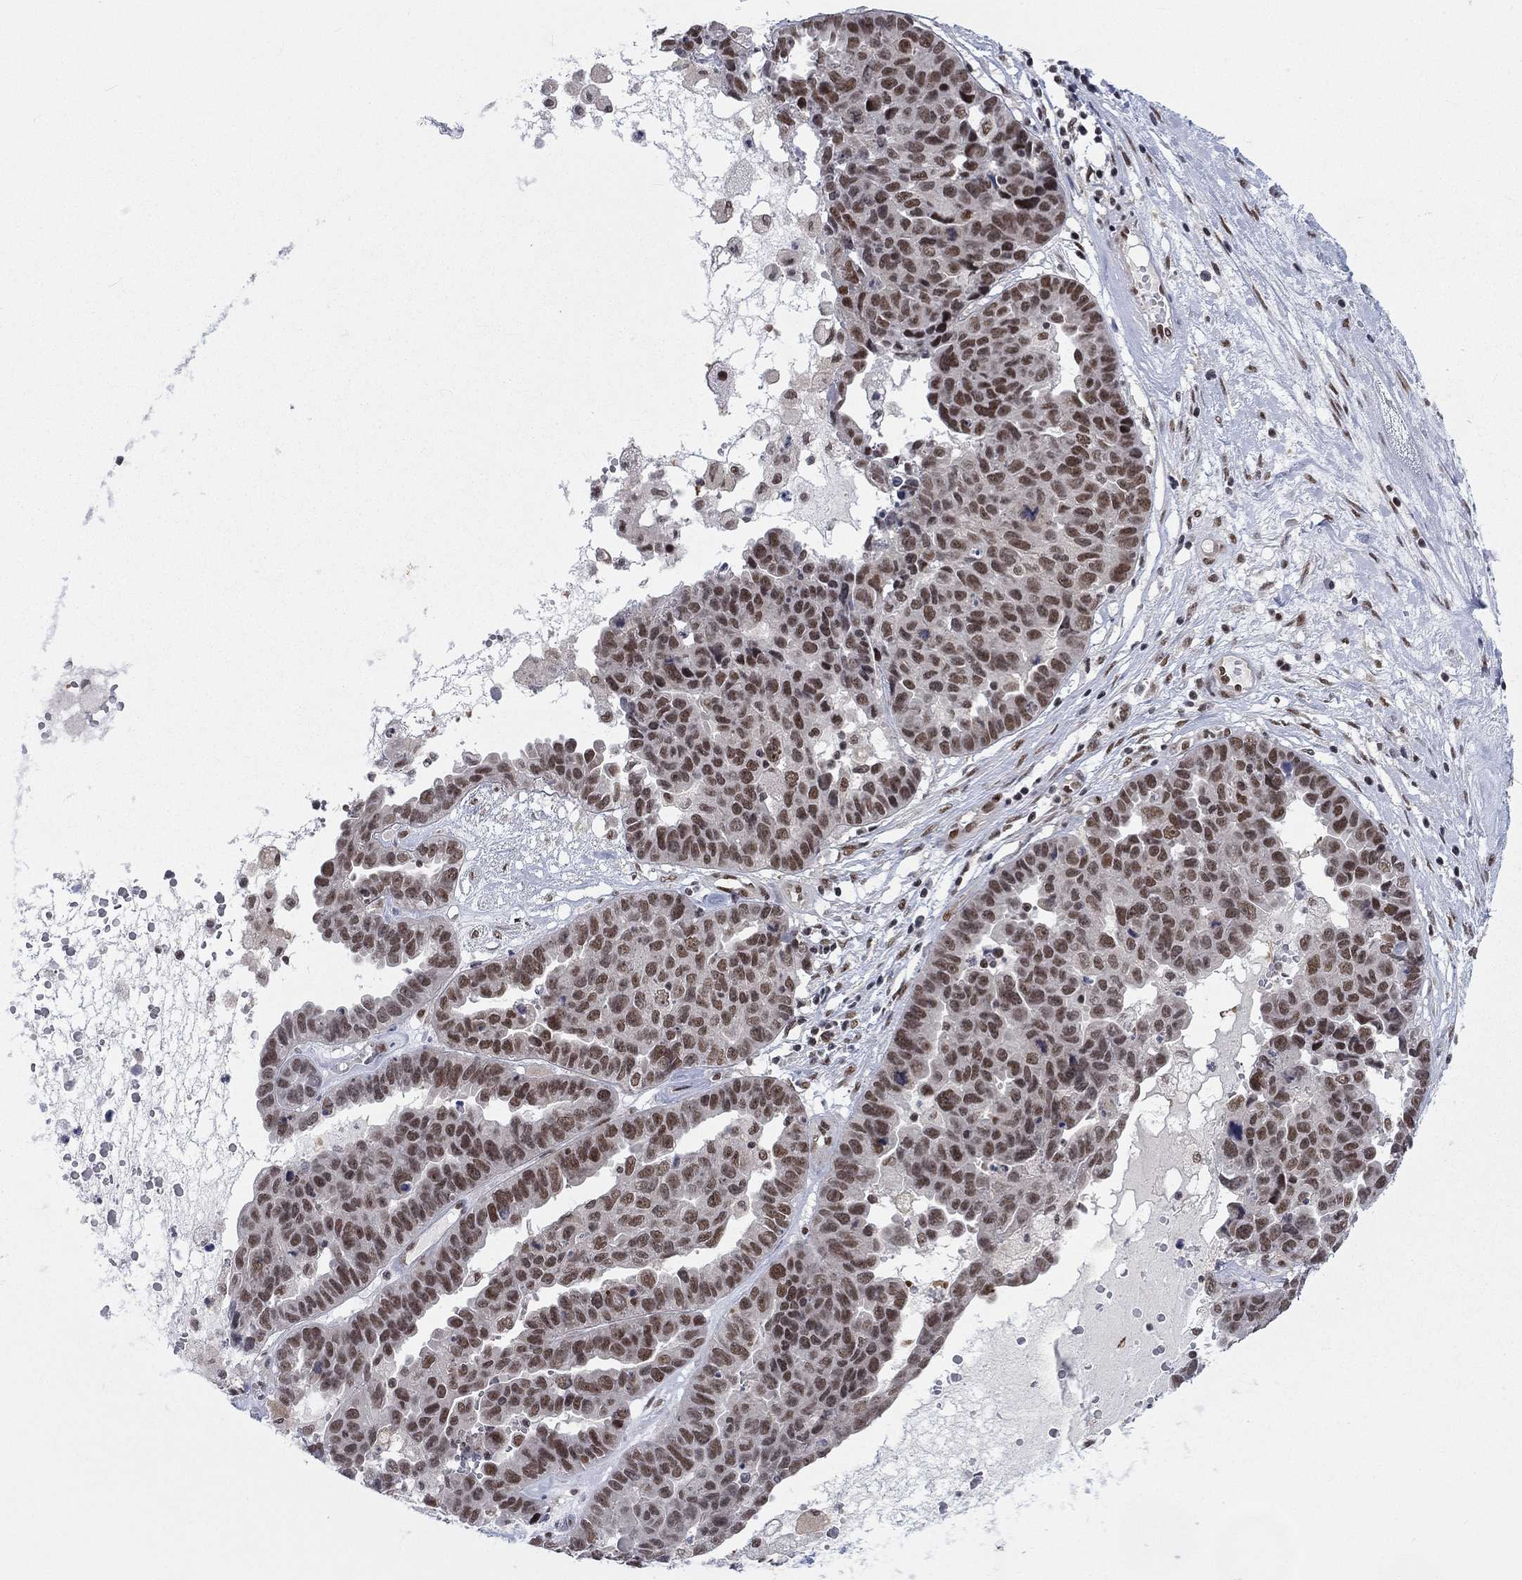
{"staining": {"intensity": "strong", "quantity": ">75%", "location": "nuclear"}, "tissue": "ovarian cancer", "cell_type": "Tumor cells", "image_type": "cancer", "snomed": [{"axis": "morphology", "description": "Cystadenocarcinoma, serous, NOS"}, {"axis": "topography", "description": "Ovary"}], "caption": "Human ovarian serous cystadenocarcinoma stained with a brown dye displays strong nuclear positive staining in approximately >75% of tumor cells.", "gene": "FYTTD1", "patient": {"sex": "female", "age": 87}}